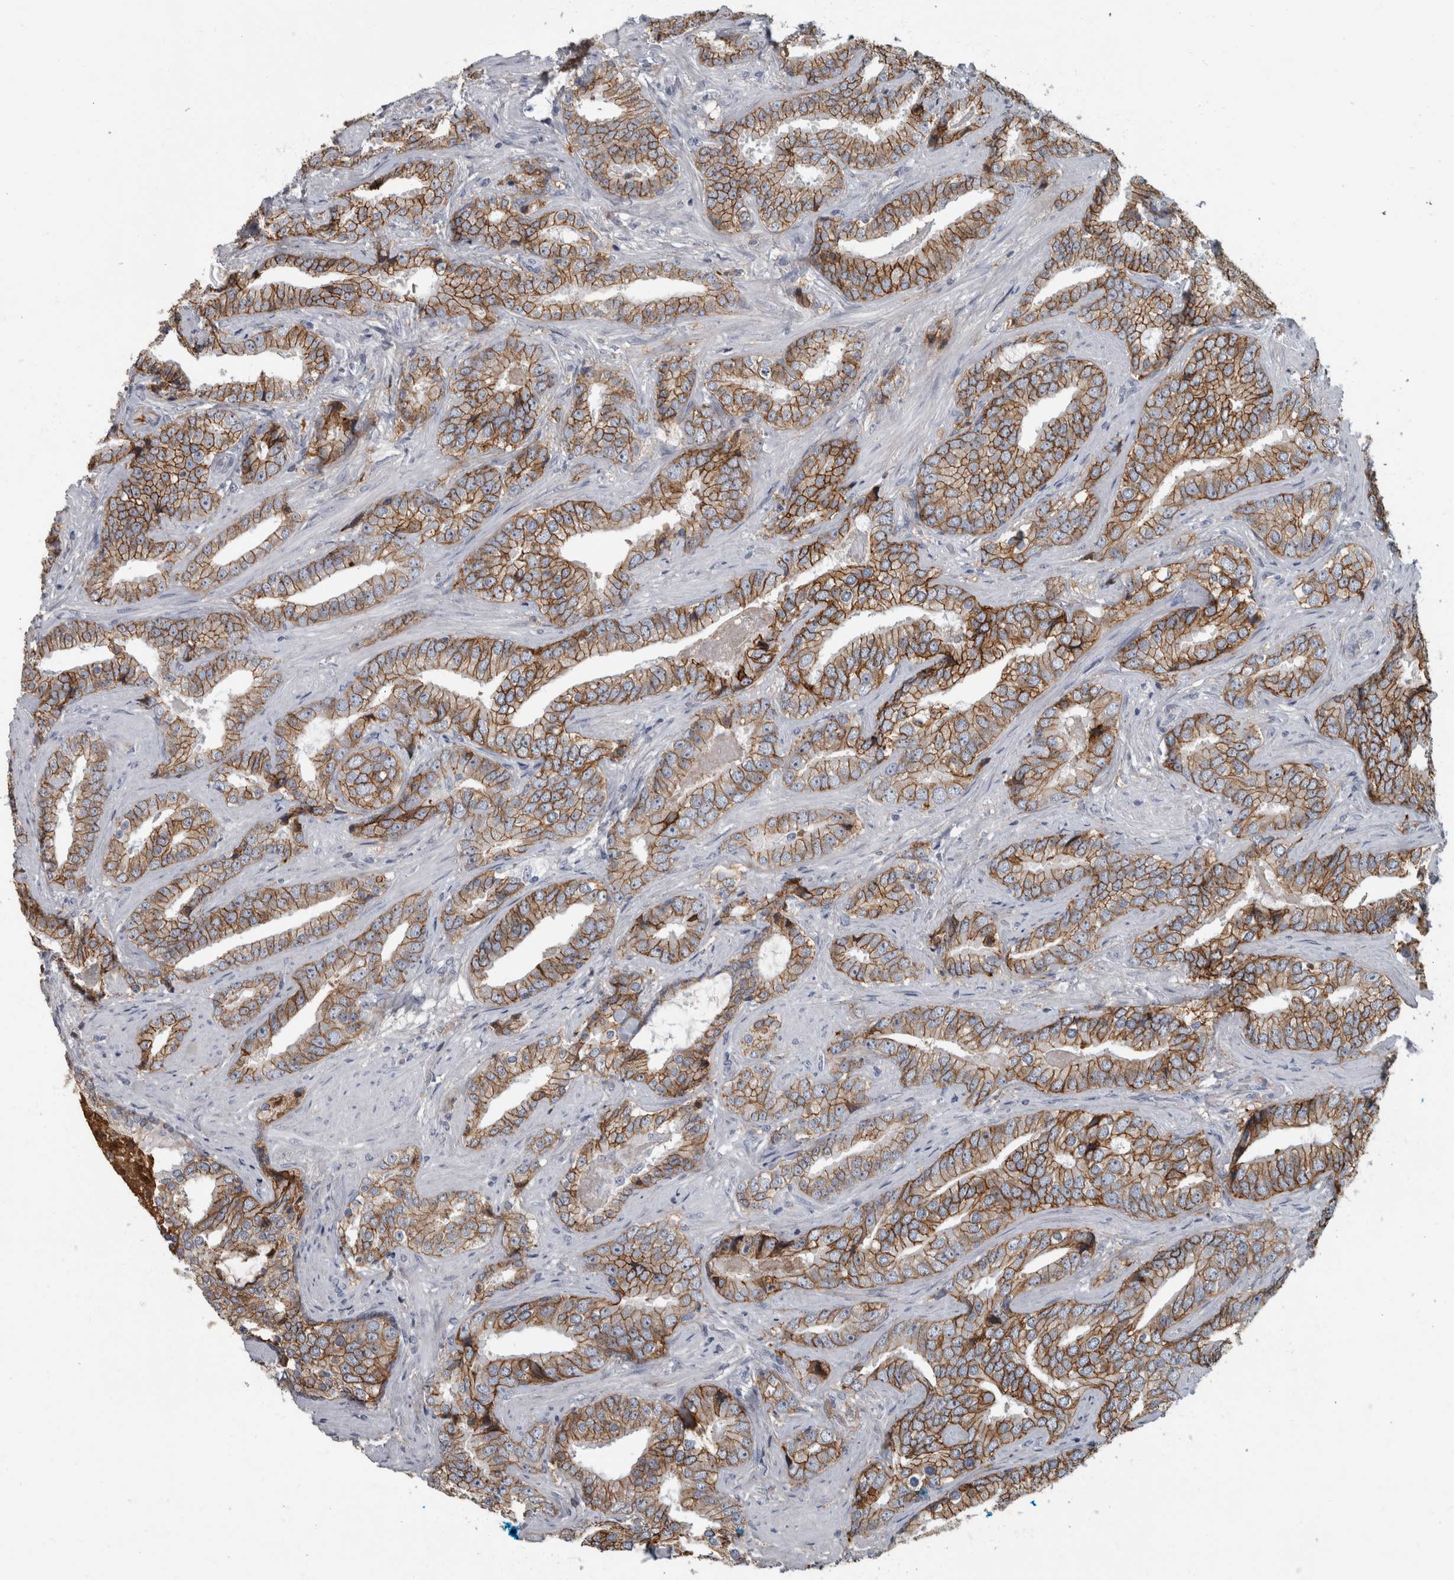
{"staining": {"intensity": "moderate", "quantity": ">75%", "location": "cytoplasmic/membranous"}, "tissue": "prostate cancer", "cell_type": "Tumor cells", "image_type": "cancer", "snomed": [{"axis": "morphology", "description": "Adenocarcinoma, Low grade"}, {"axis": "topography", "description": "Prostate"}], "caption": "An image showing moderate cytoplasmic/membranous expression in approximately >75% of tumor cells in prostate cancer, as visualized by brown immunohistochemical staining.", "gene": "DSG2", "patient": {"sex": "male", "age": 67}}